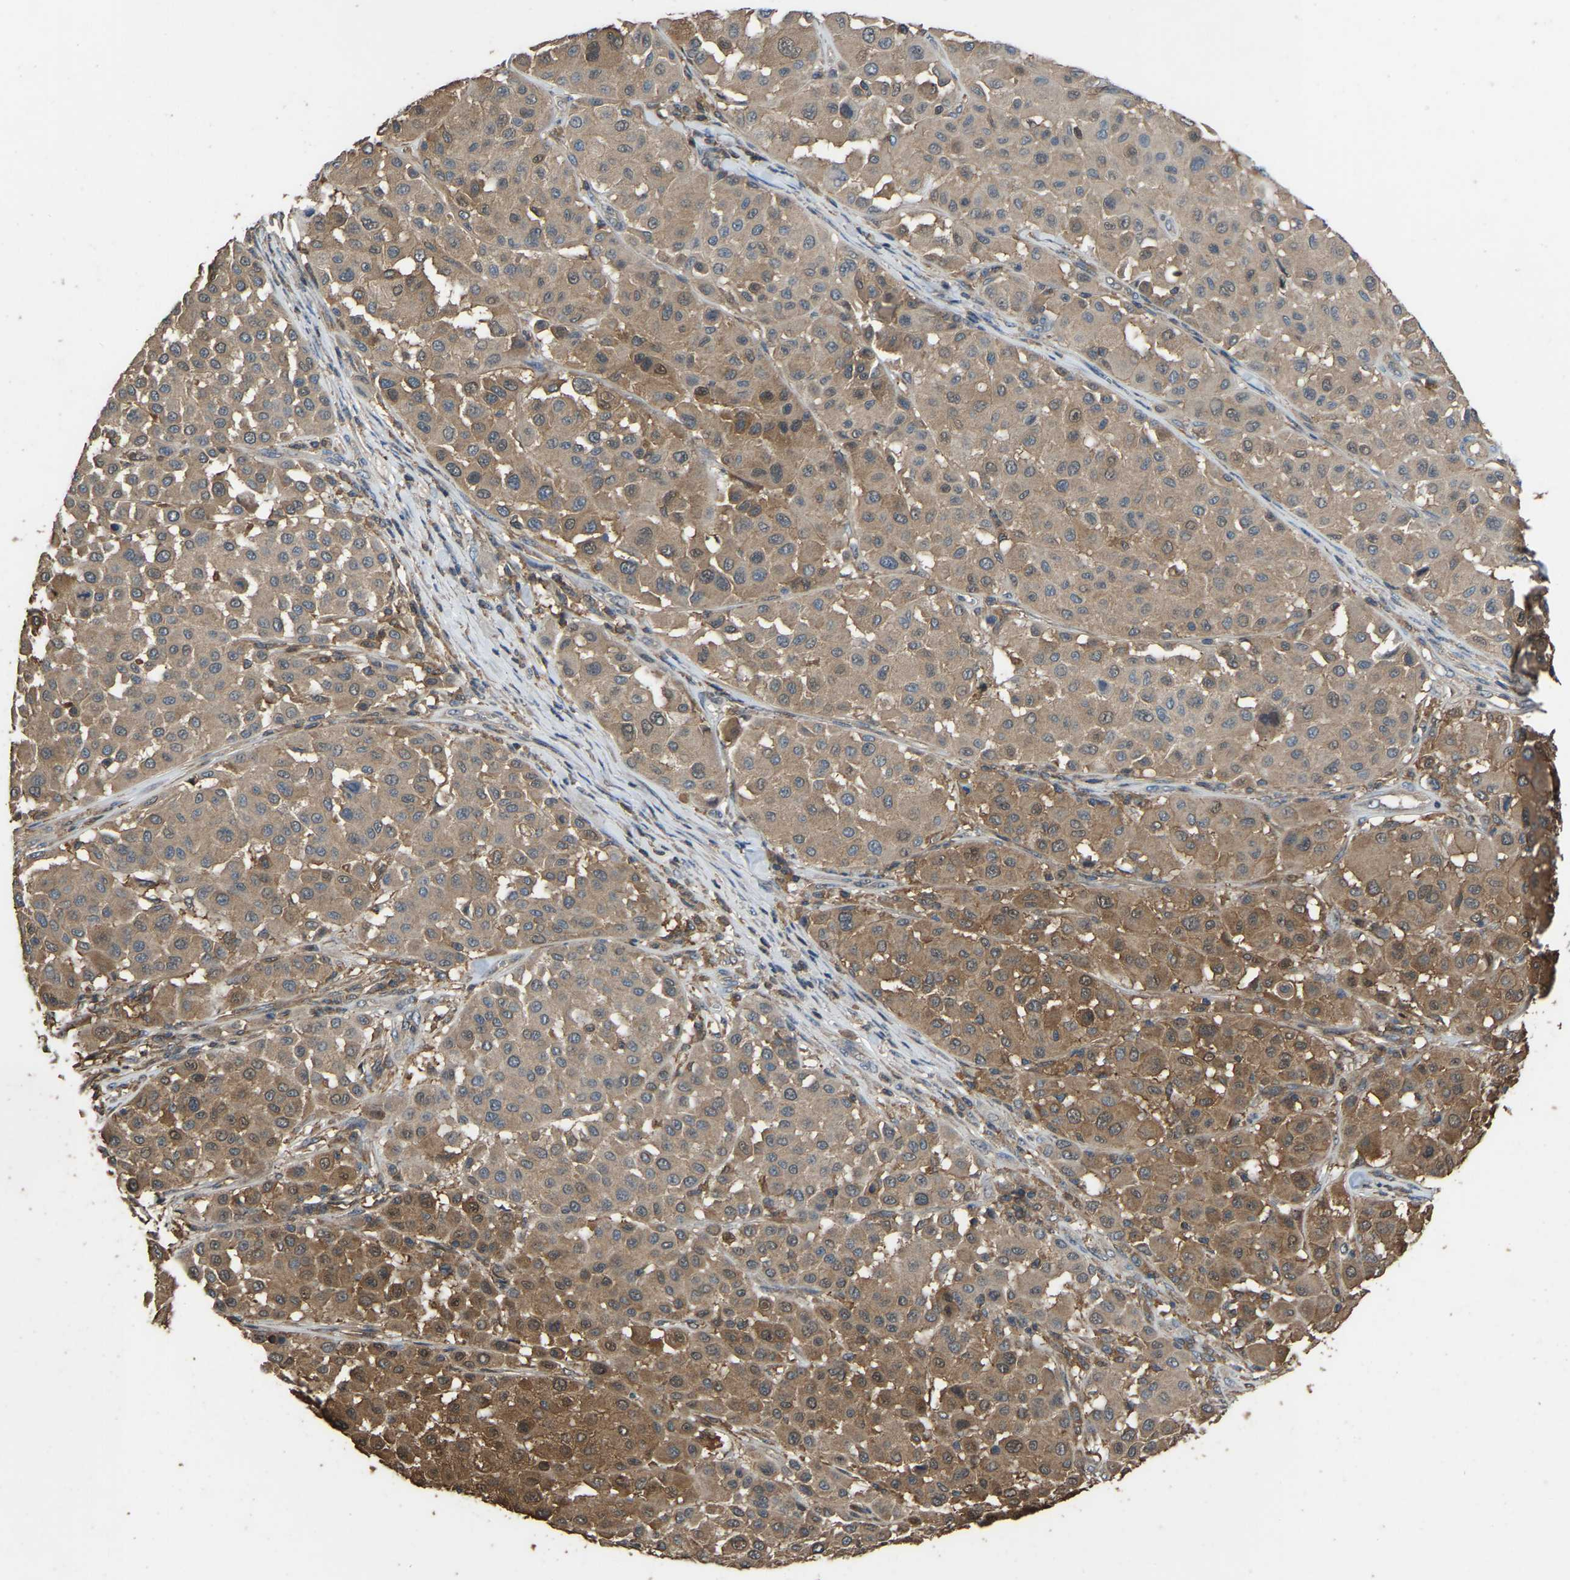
{"staining": {"intensity": "moderate", "quantity": ">75%", "location": "cytoplasmic/membranous"}, "tissue": "melanoma", "cell_type": "Tumor cells", "image_type": "cancer", "snomed": [{"axis": "morphology", "description": "Malignant melanoma, Metastatic site"}, {"axis": "topography", "description": "Soft tissue"}], "caption": "Immunohistochemical staining of human melanoma reveals moderate cytoplasmic/membranous protein positivity in approximately >75% of tumor cells. Immunohistochemistry (ihc) stains the protein in brown and the nuclei are stained blue.", "gene": "FHIT", "patient": {"sex": "male", "age": 41}}